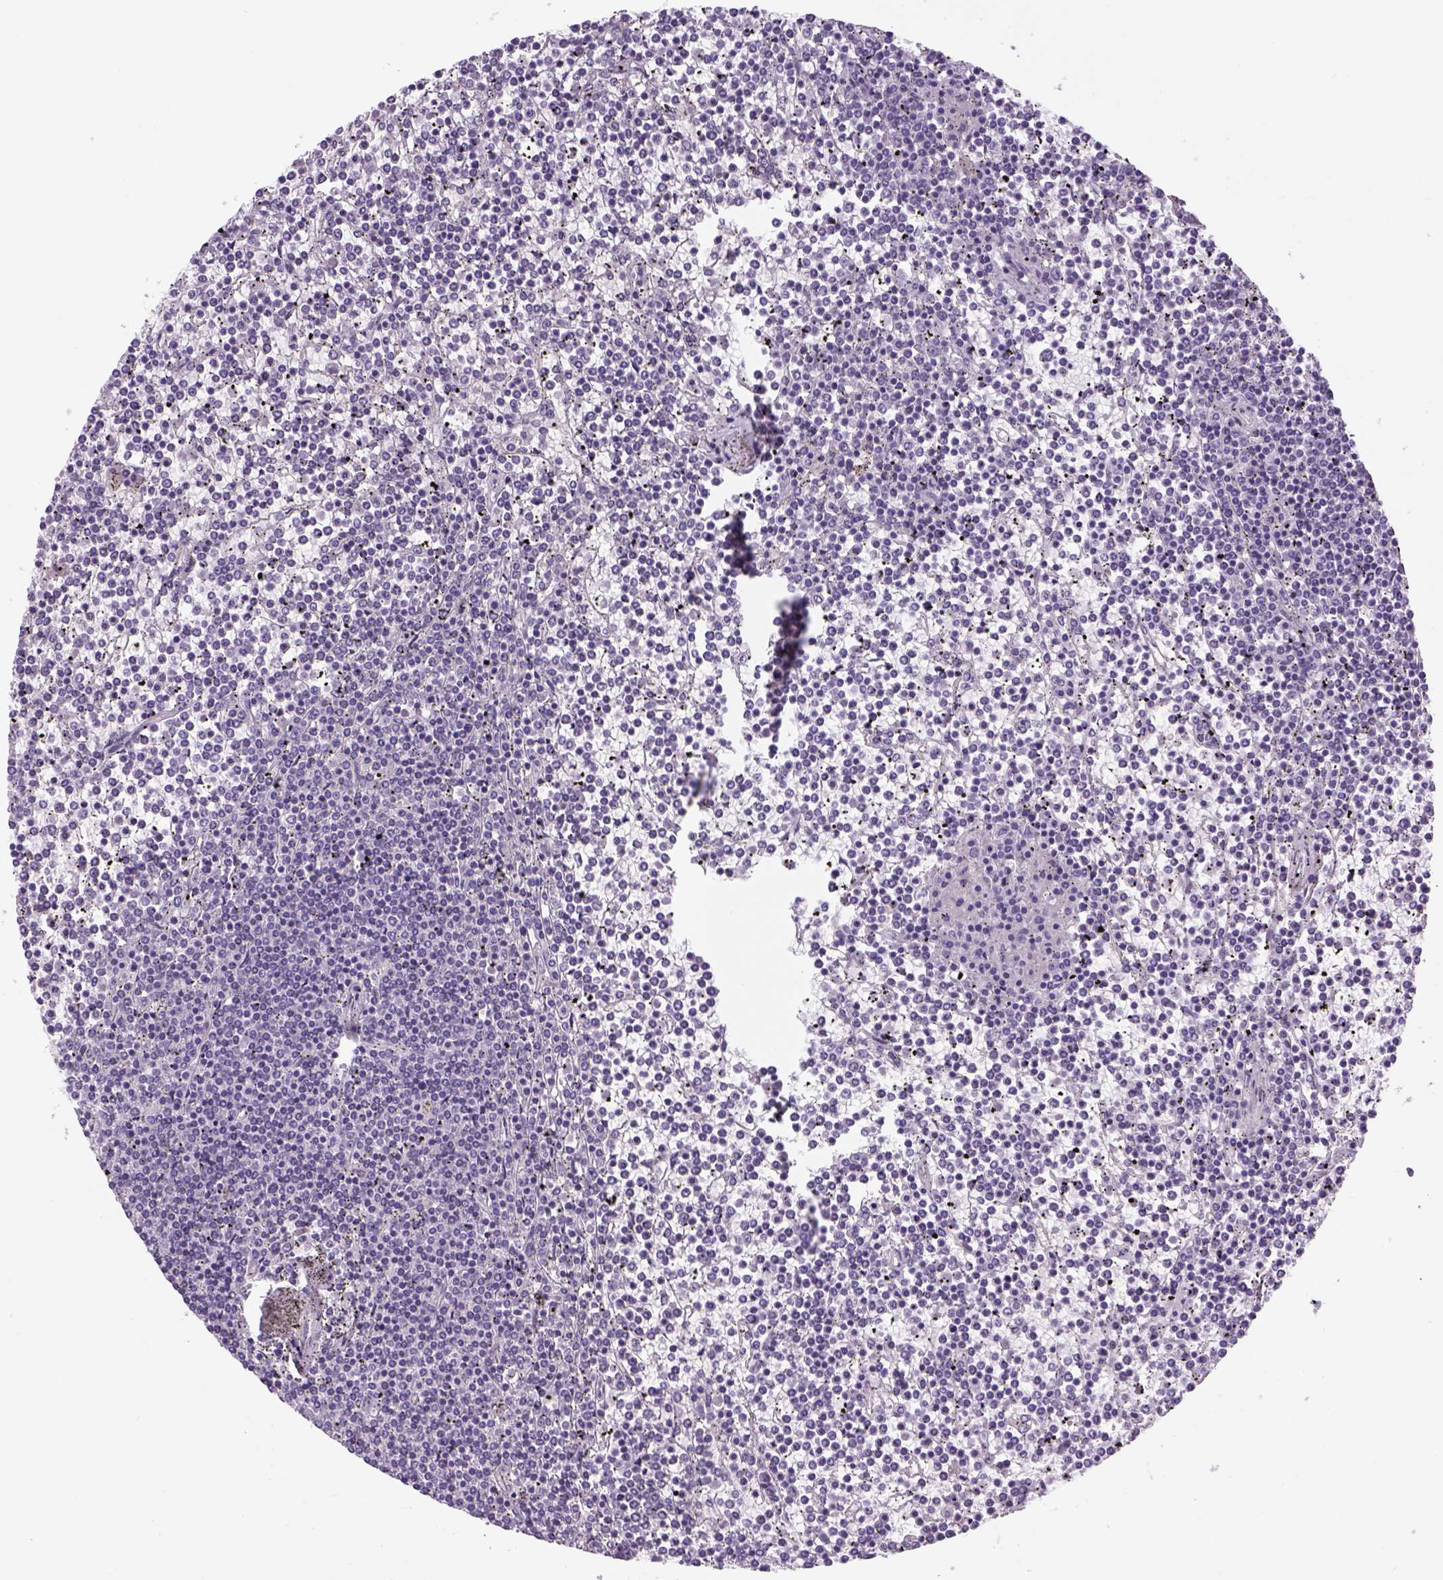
{"staining": {"intensity": "negative", "quantity": "none", "location": "none"}, "tissue": "lymphoma", "cell_type": "Tumor cells", "image_type": "cancer", "snomed": [{"axis": "morphology", "description": "Malignant lymphoma, non-Hodgkin's type, Low grade"}, {"axis": "topography", "description": "Spleen"}], "caption": "High power microscopy micrograph of an immunohistochemistry (IHC) histopathology image of low-grade malignant lymphoma, non-Hodgkin's type, revealing no significant expression in tumor cells. The staining was performed using DAB (3,3'-diaminobenzidine) to visualize the protein expression in brown, while the nuclei were stained in blue with hematoxylin (Magnification: 20x).", "gene": "DBH", "patient": {"sex": "female", "age": 19}}